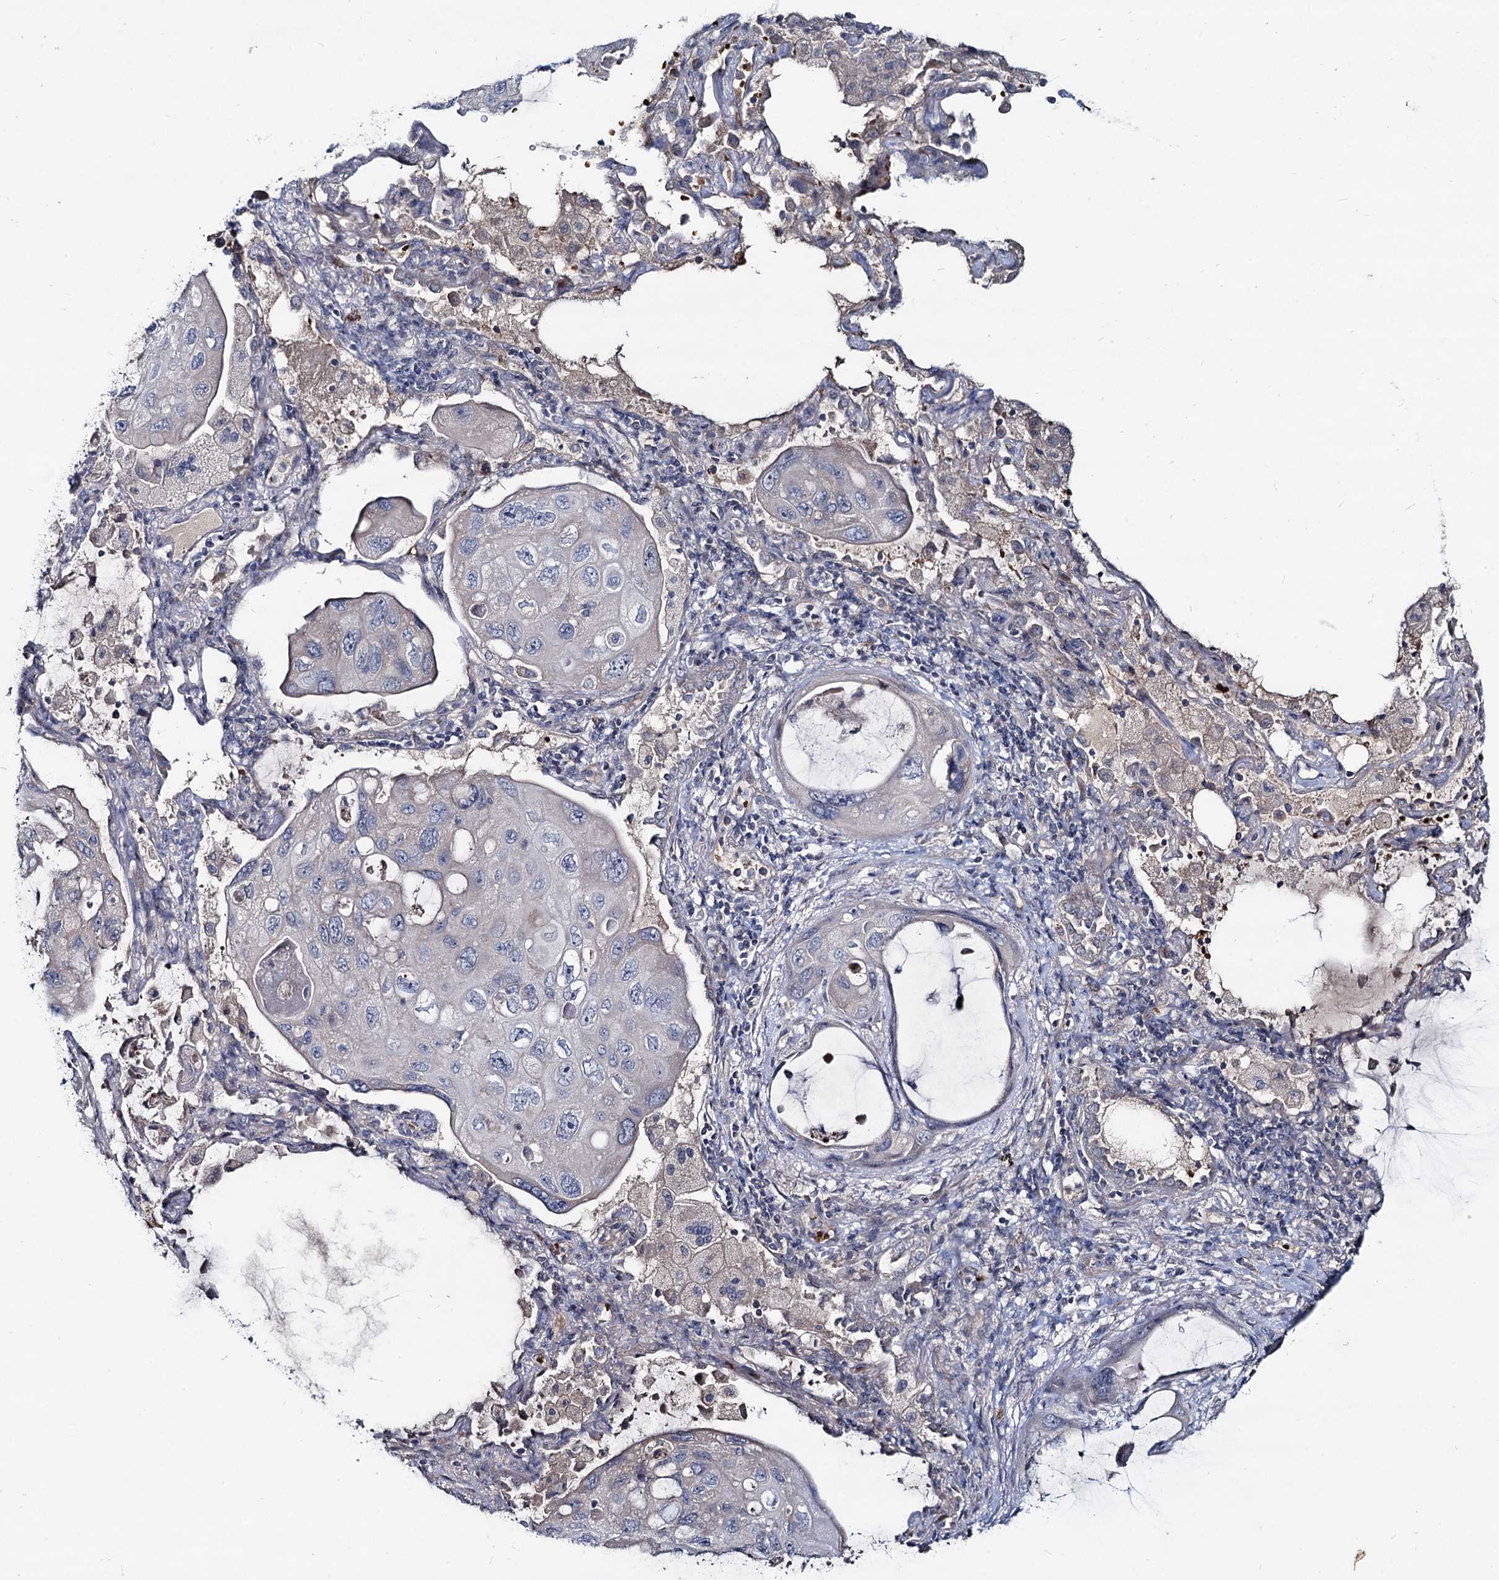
{"staining": {"intensity": "negative", "quantity": "none", "location": "none"}, "tissue": "lung cancer", "cell_type": "Tumor cells", "image_type": "cancer", "snomed": [{"axis": "morphology", "description": "Squamous cell carcinoma, NOS"}, {"axis": "topography", "description": "Lung"}], "caption": "The immunohistochemistry image has no significant staining in tumor cells of lung cancer tissue.", "gene": "RNF6", "patient": {"sex": "female", "age": 73}}